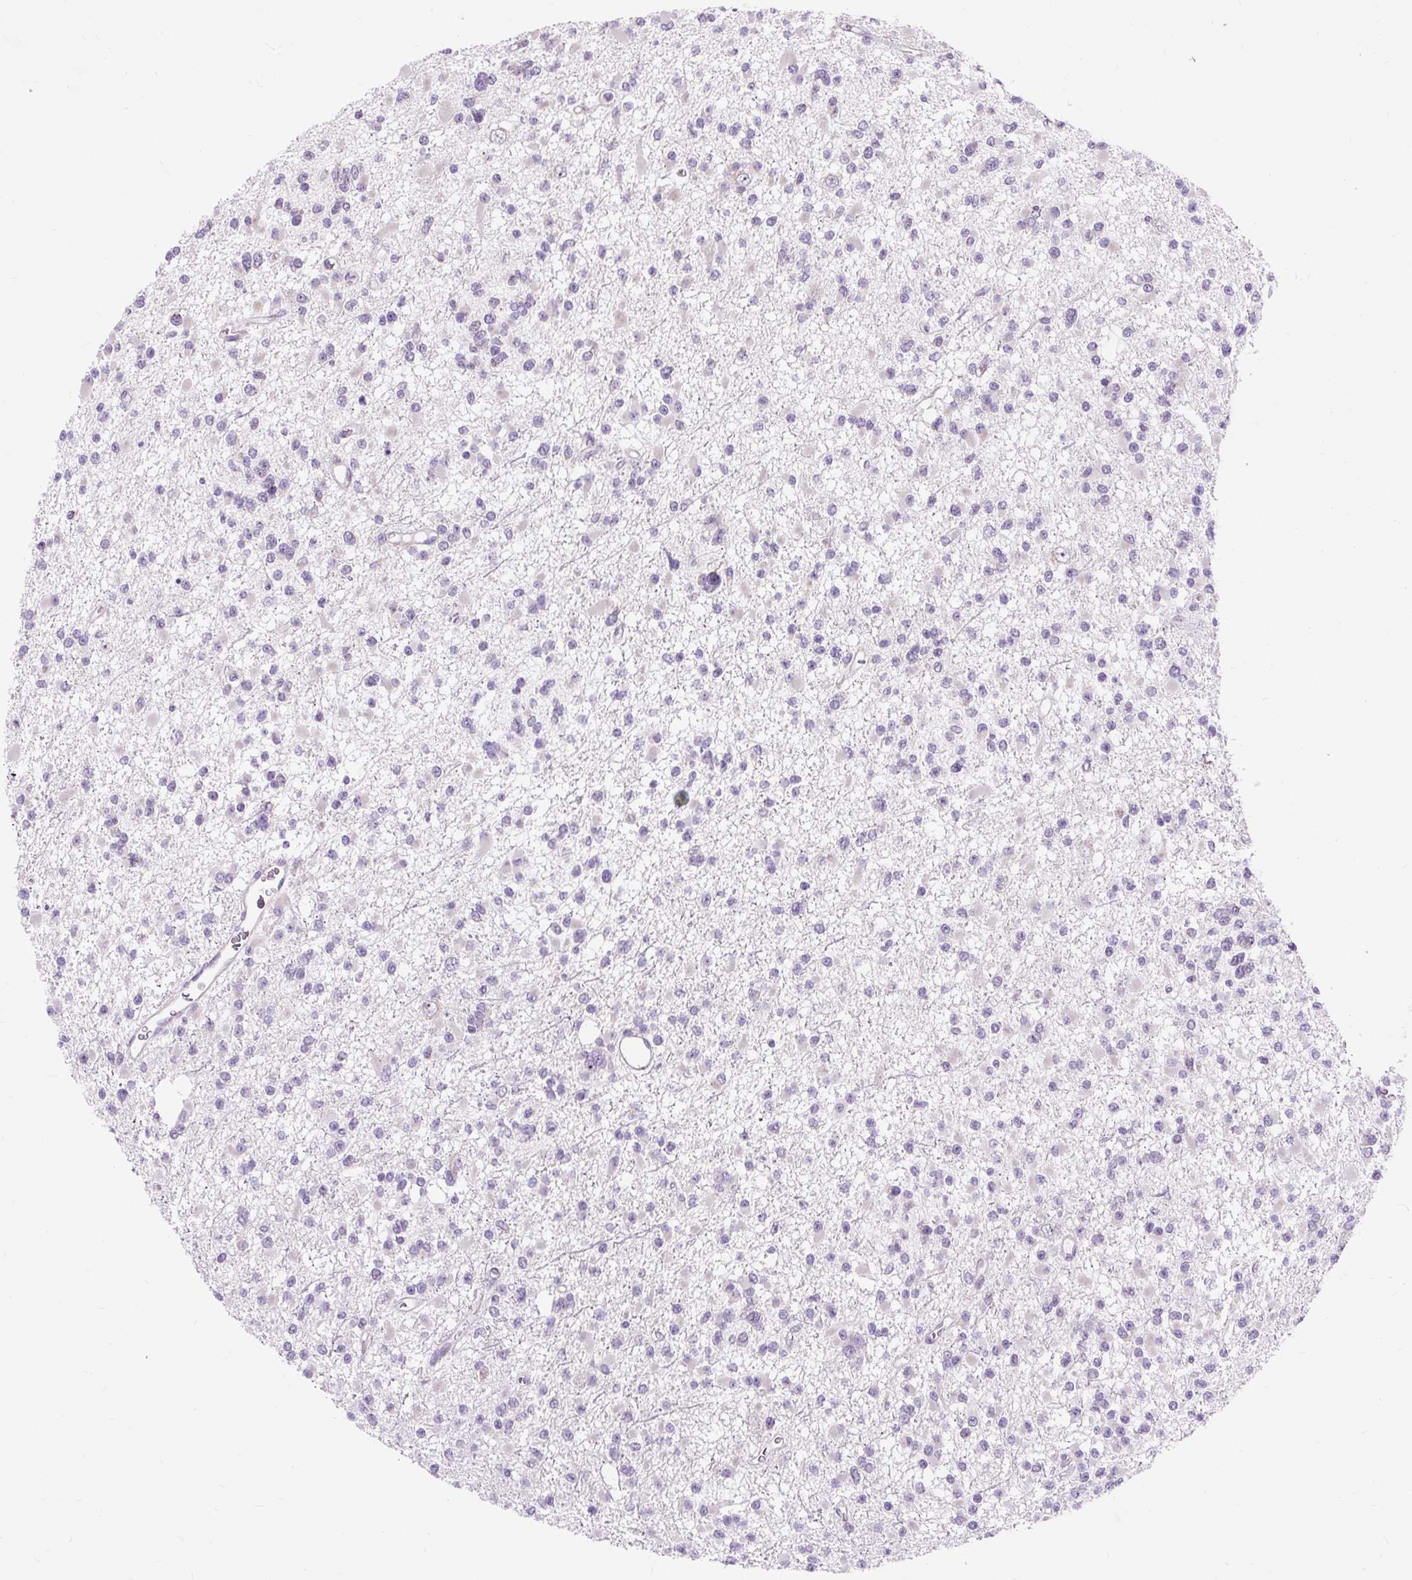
{"staining": {"intensity": "negative", "quantity": "none", "location": "none"}, "tissue": "glioma", "cell_type": "Tumor cells", "image_type": "cancer", "snomed": [{"axis": "morphology", "description": "Glioma, malignant, Low grade"}, {"axis": "topography", "description": "Brain"}], "caption": "Immunohistochemistry (IHC) histopathology image of human malignant glioma (low-grade) stained for a protein (brown), which displays no positivity in tumor cells.", "gene": "CISD3", "patient": {"sex": "female", "age": 22}}